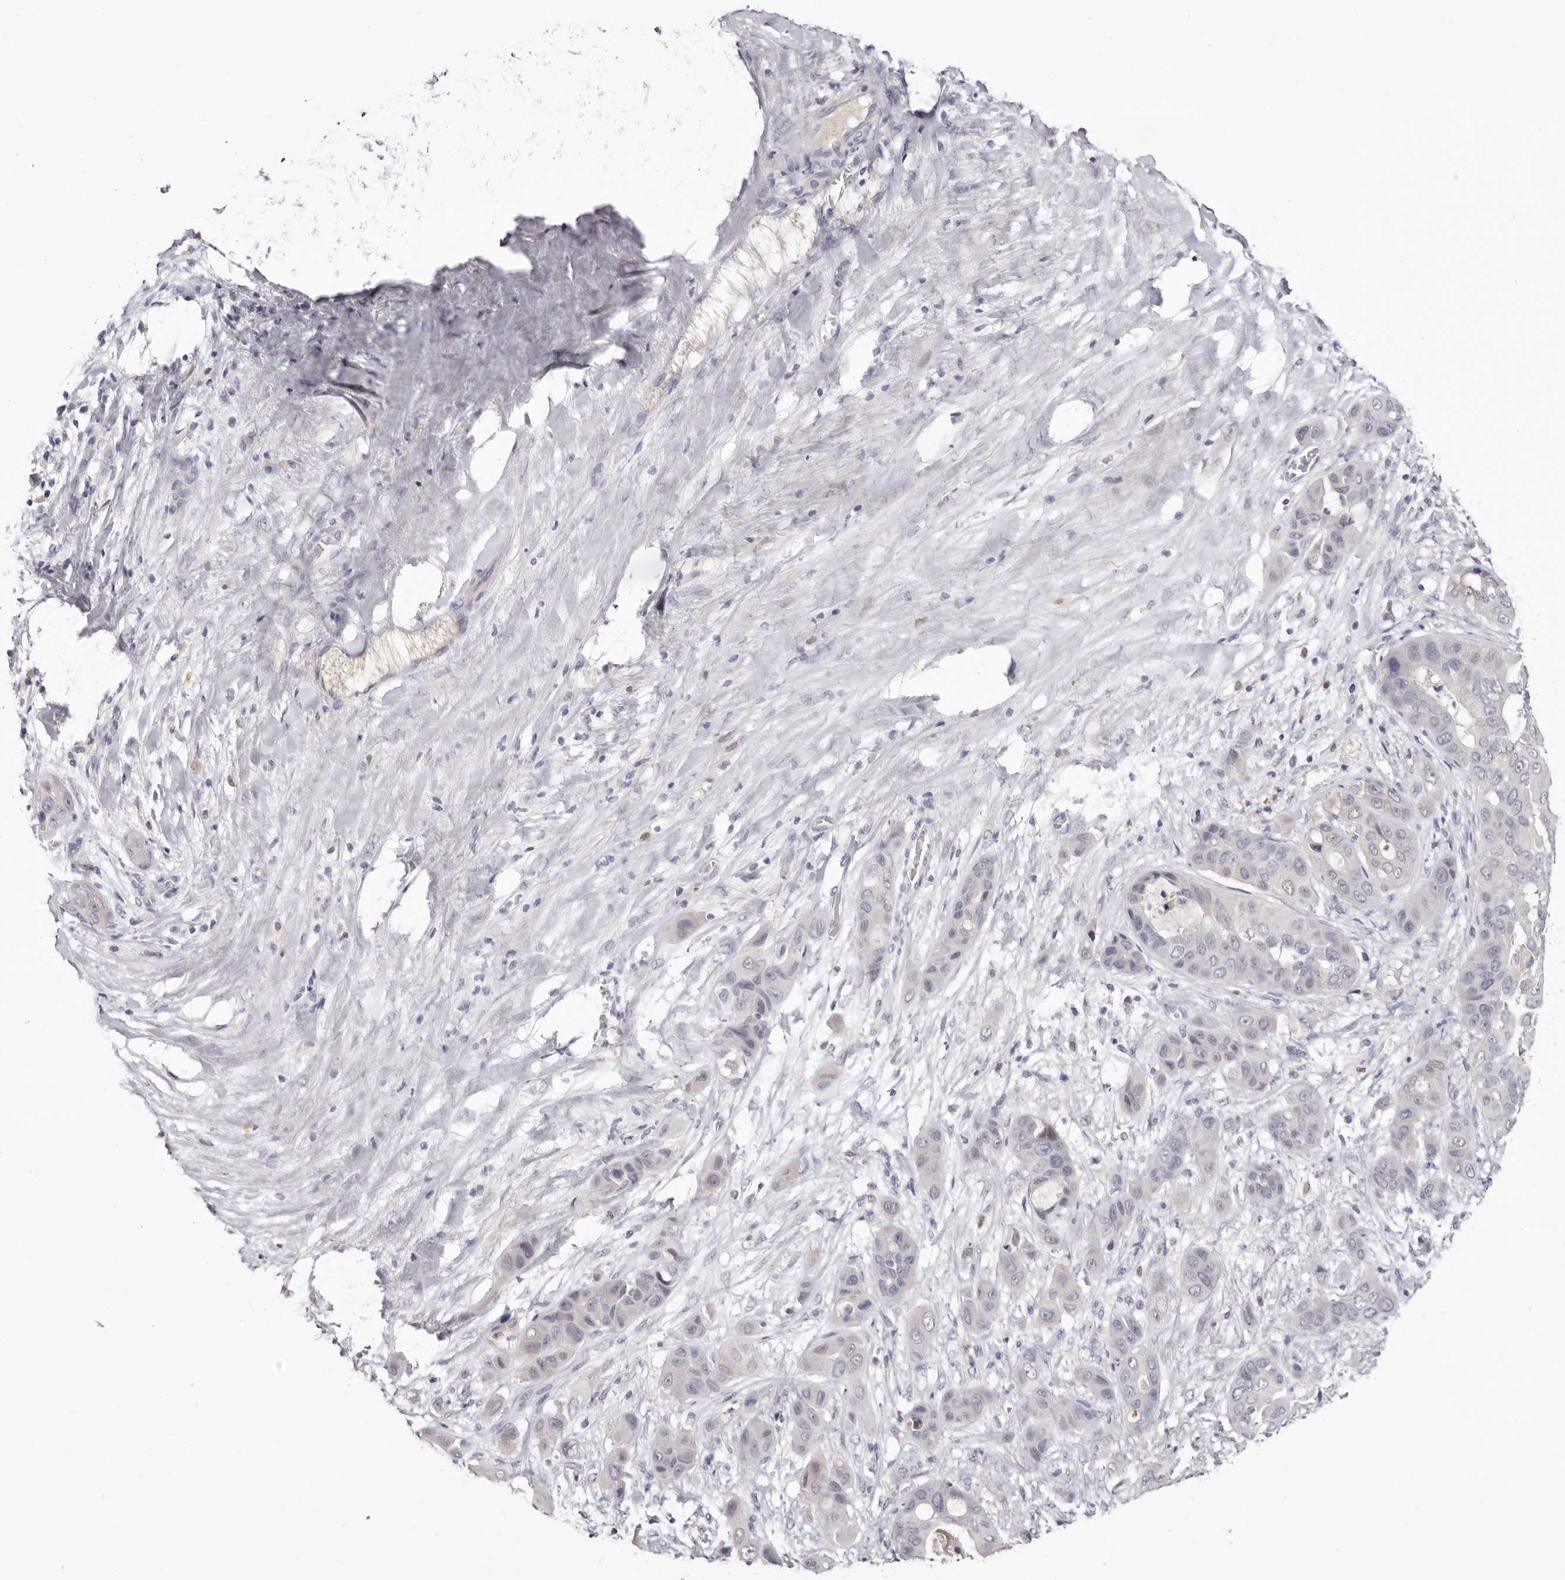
{"staining": {"intensity": "negative", "quantity": "none", "location": "none"}, "tissue": "liver cancer", "cell_type": "Tumor cells", "image_type": "cancer", "snomed": [{"axis": "morphology", "description": "Cholangiocarcinoma"}, {"axis": "topography", "description": "Liver"}], "caption": "Immunohistochemical staining of liver cancer reveals no significant expression in tumor cells. (DAB immunohistochemistry (IHC), high magnification).", "gene": "LMLN", "patient": {"sex": "female", "age": 52}}